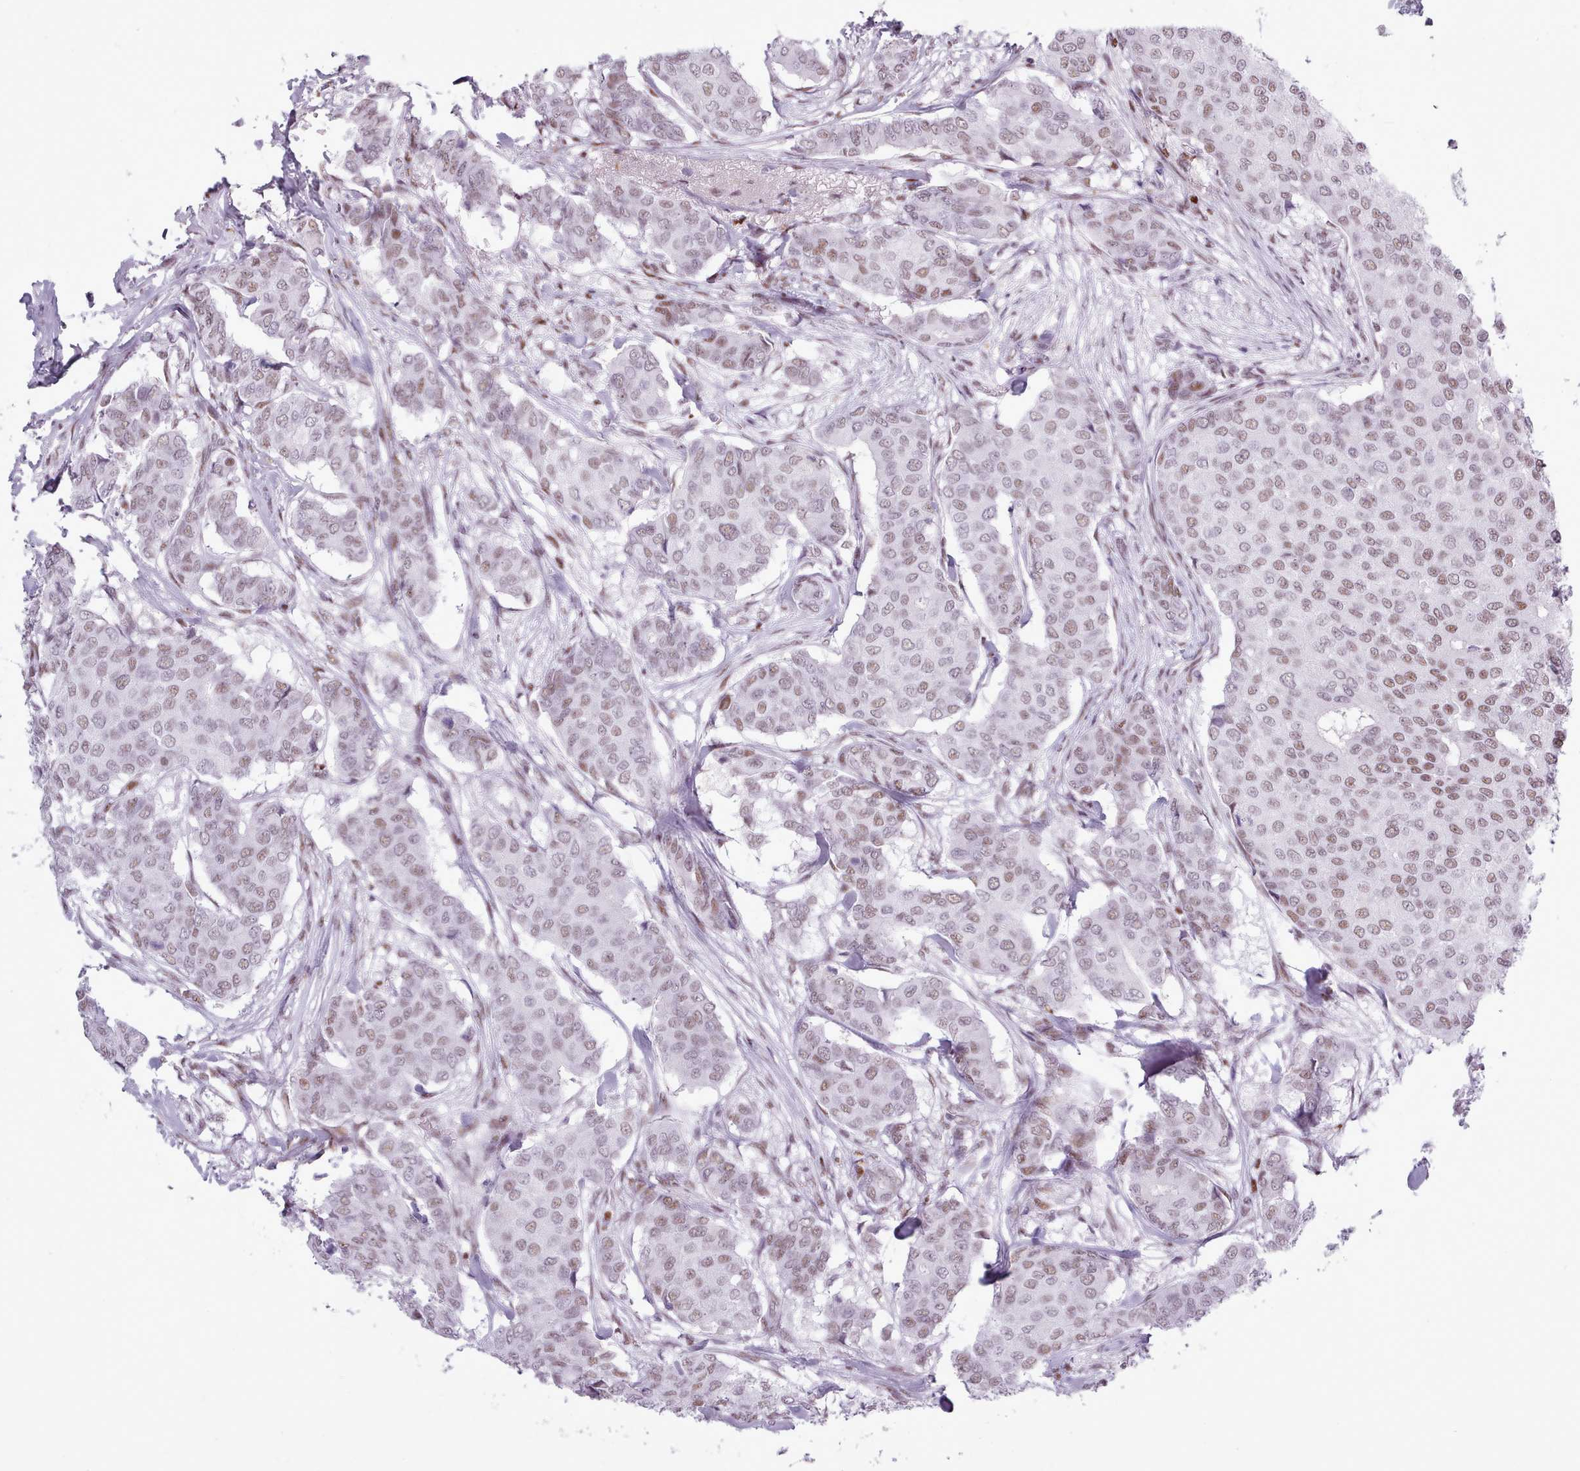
{"staining": {"intensity": "weak", "quantity": ">75%", "location": "nuclear"}, "tissue": "breast cancer", "cell_type": "Tumor cells", "image_type": "cancer", "snomed": [{"axis": "morphology", "description": "Duct carcinoma"}, {"axis": "topography", "description": "Breast"}], "caption": "Immunohistochemical staining of breast cancer (infiltrating ductal carcinoma) exhibits low levels of weak nuclear staining in about >75% of tumor cells.", "gene": "SRSF4", "patient": {"sex": "female", "age": 75}}